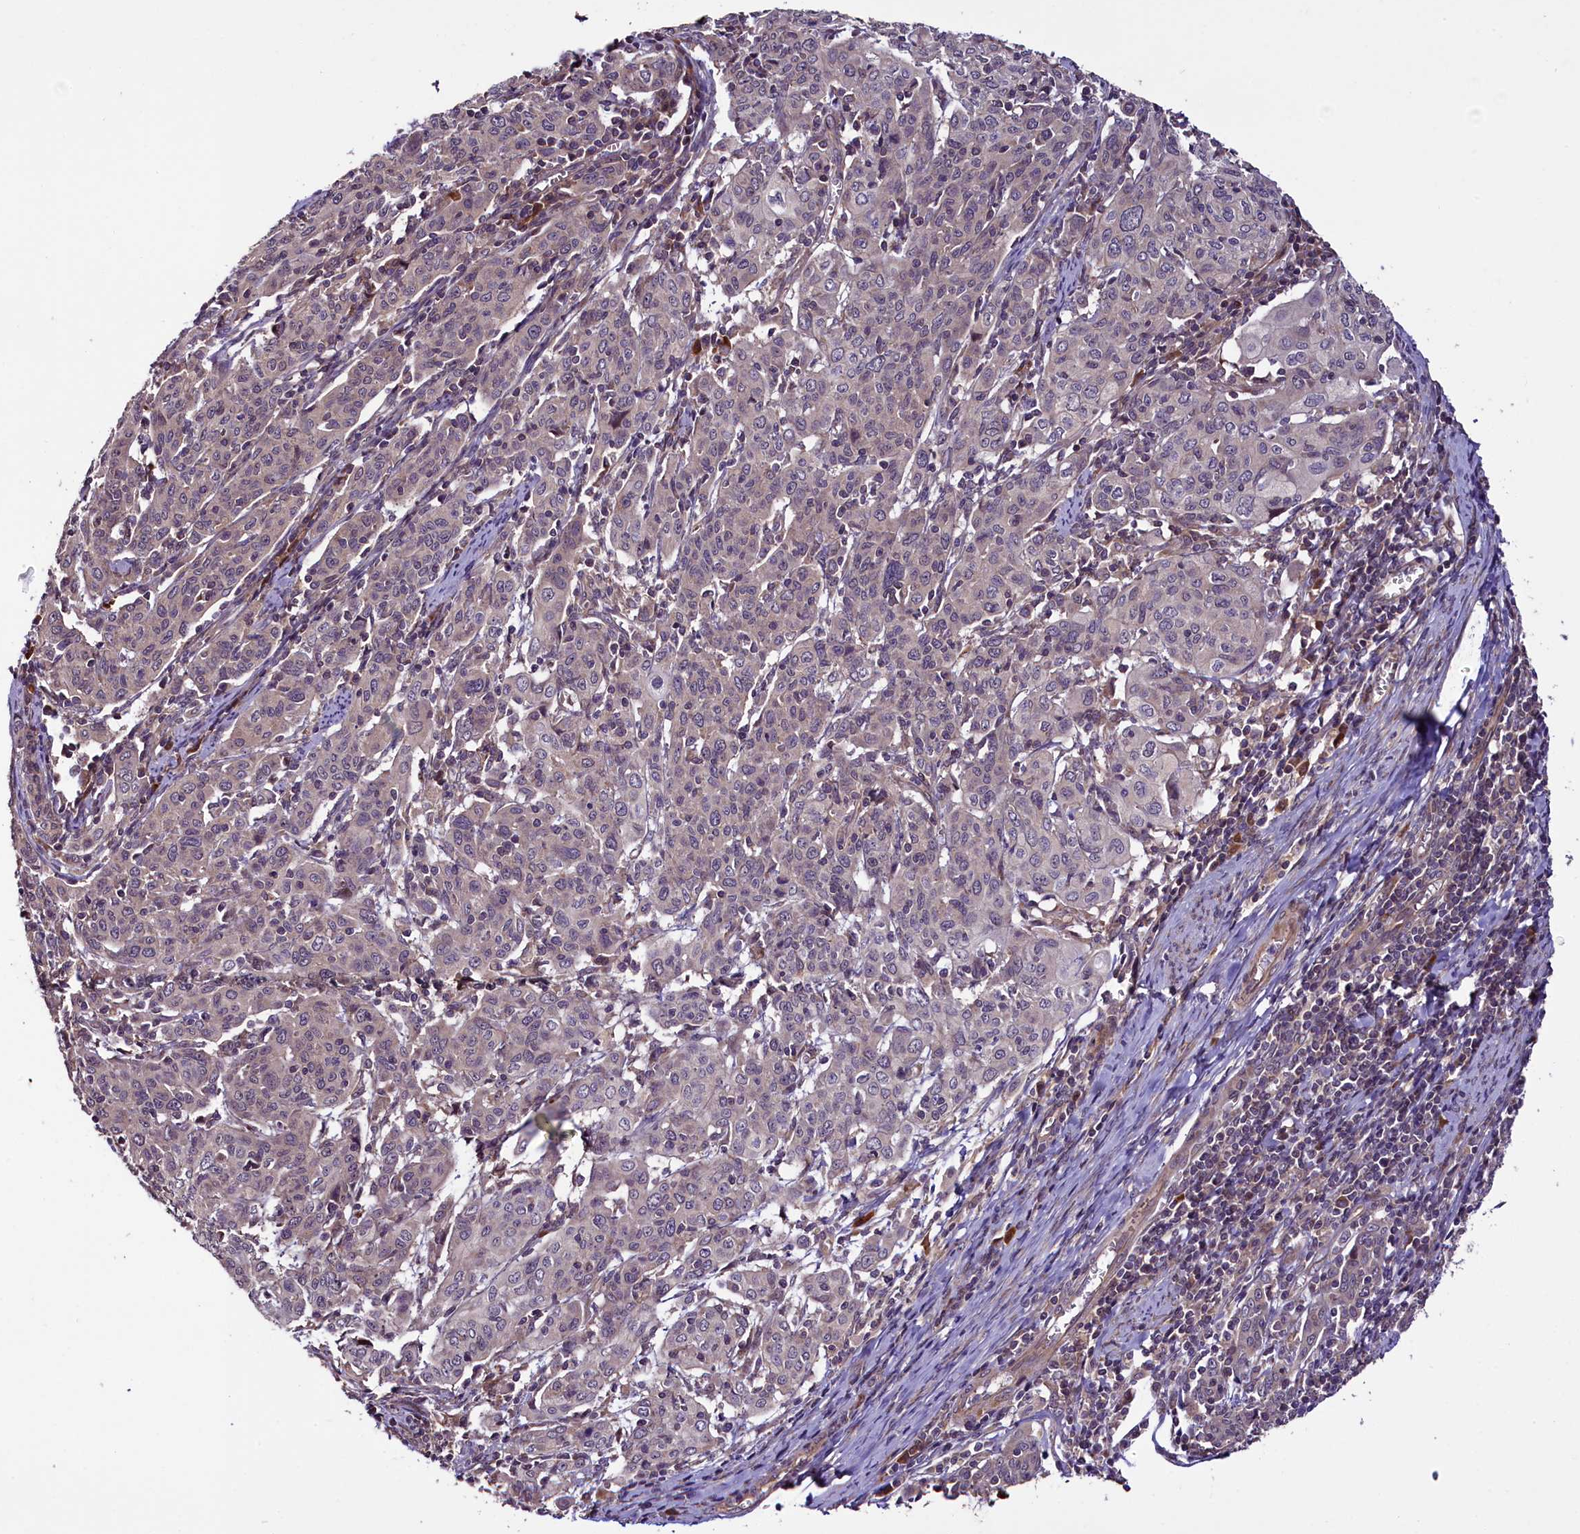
{"staining": {"intensity": "negative", "quantity": "none", "location": "none"}, "tissue": "cervical cancer", "cell_type": "Tumor cells", "image_type": "cancer", "snomed": [{"axis": "morphology", "description": "Squamous cell carcinoma, NOS"}, {"axis": "topography", "description": "Cervix"}], "caption": "This is a photomicrograph of immunohistochemistry (IHC) staining of squamous cell carcinoma (cervical), which shows no expression in tumor cells. The staining was performed using DAB (3,3'-diaminobenzidine) to visualize the protein expression in brown, while the nuclei were stained in blue with hematoxylin (Magnification: 20x).", "gene": "RPUSD2", "patient": {"sex": "female", "age": 67}}